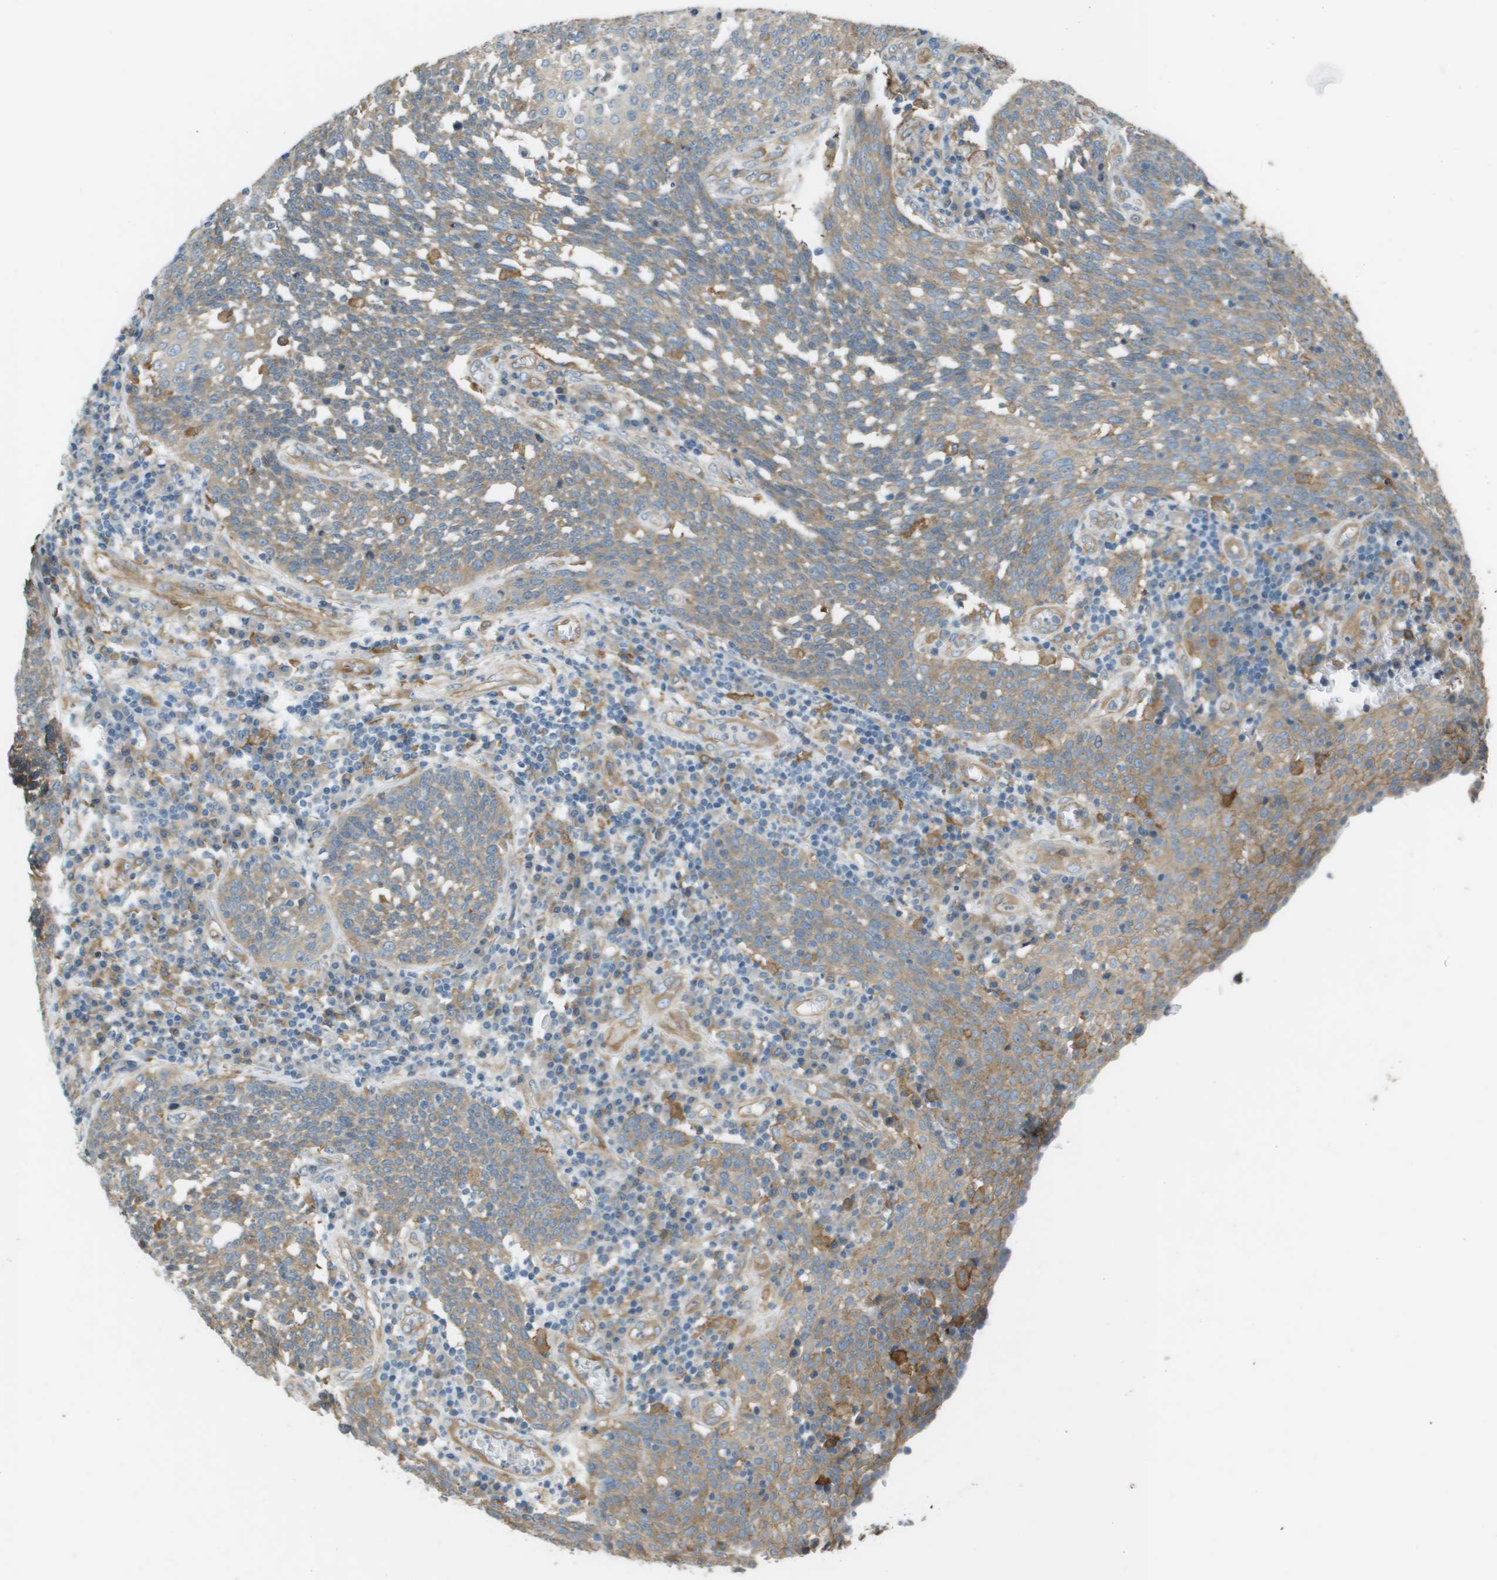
{"staining": {"intensity": "weak", "quantity": ">75%", "location": "cytoplasmic/membranous"}, "tissue": "cervical cancer", "cell_type": "Tumor cells", "image_type": "cancer", "snomed": [{"axis": "morphology", "description": "Squamous cell carcinoma, NOS"}, {"axis": "topography", "description": "Cervix"}], "caption": "An image of cervical cancer (squamous cell carcinoma) stained for a protein reveals weak cytoplasmic/membranous brown staining in tumor cells.", "gene": "CORO1B", "patient": {"sex": "female", "age": 34}}